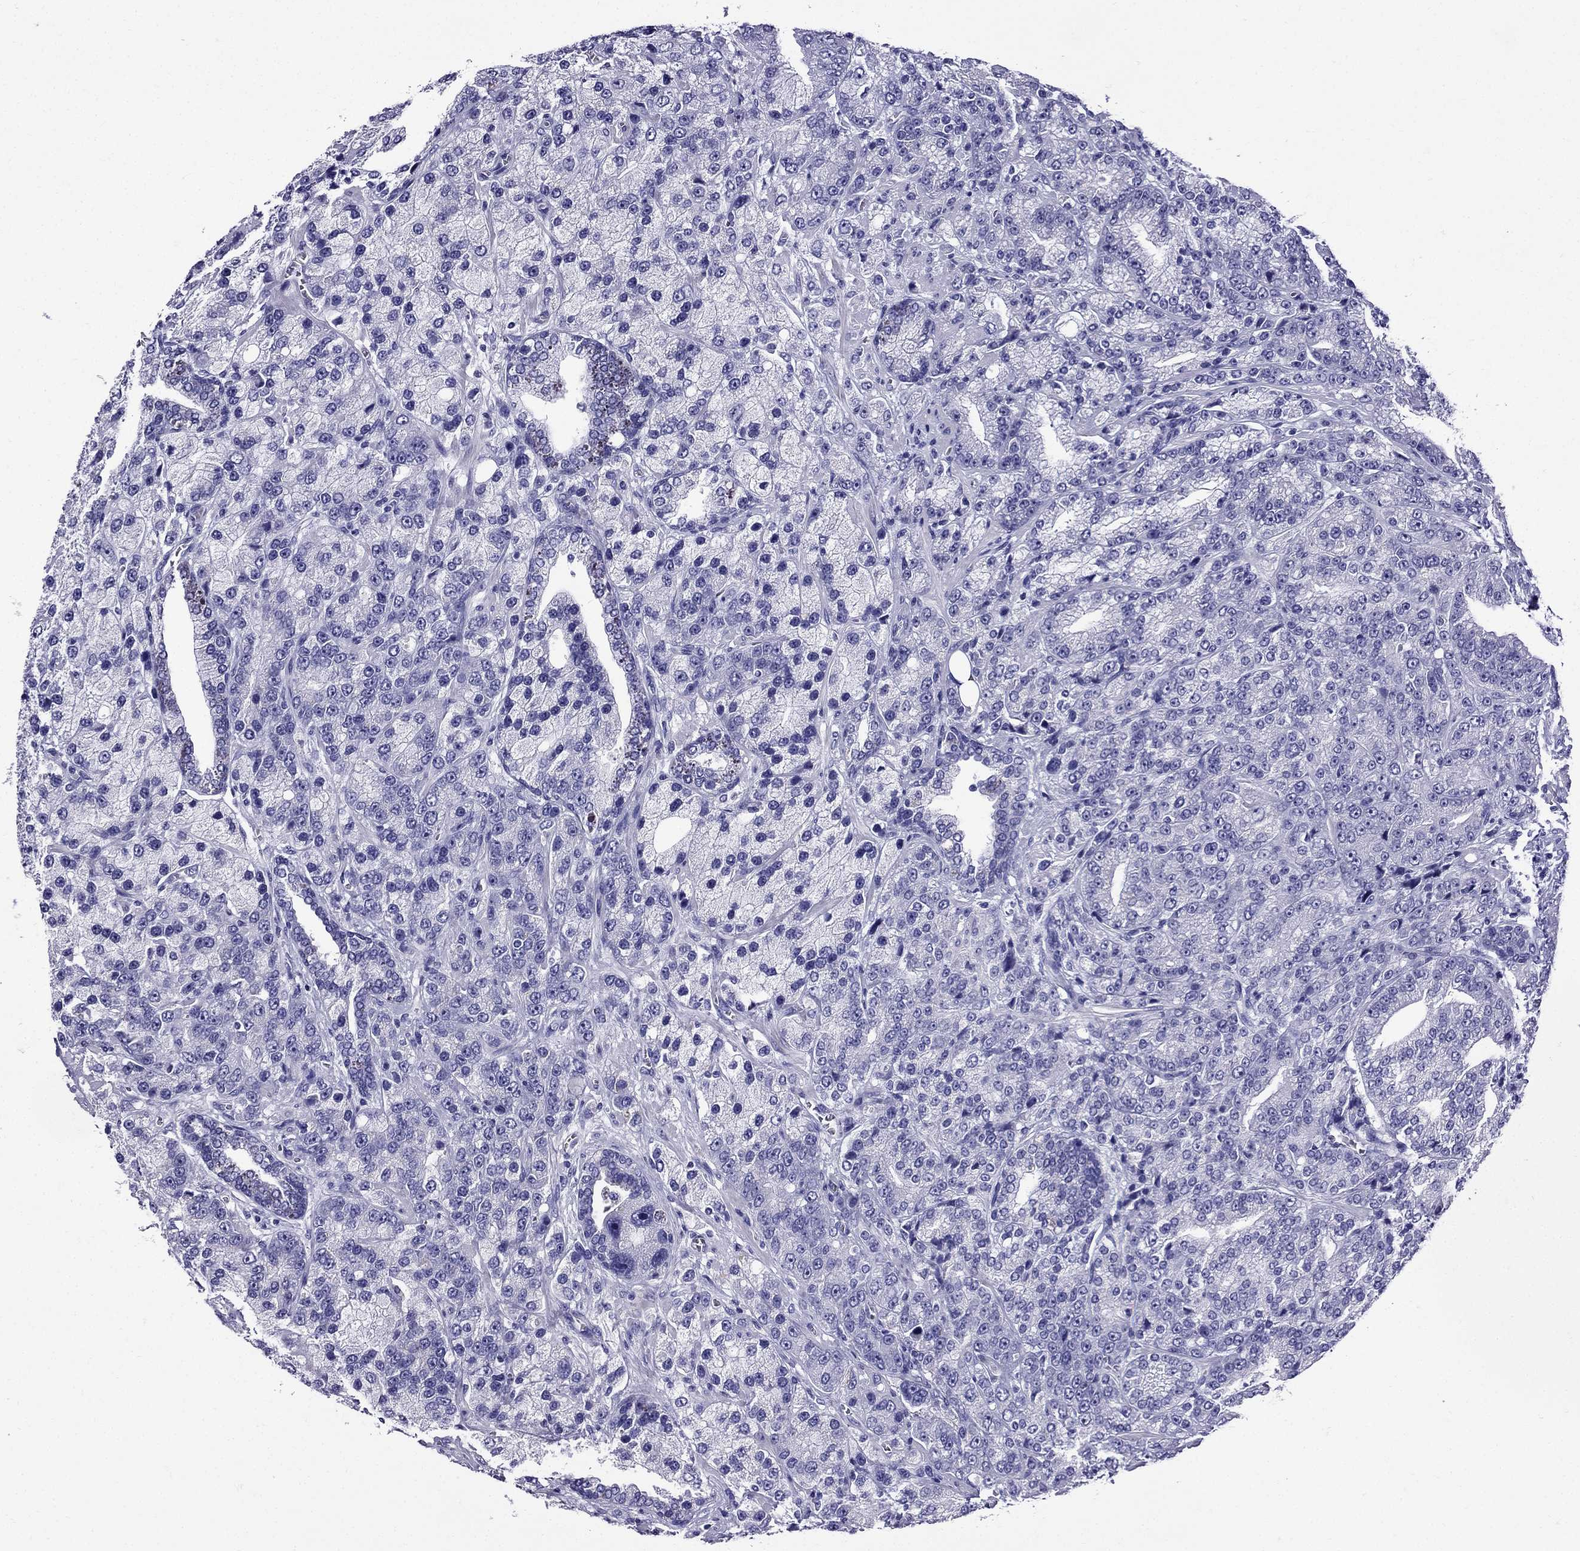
{"staining": {"intensity": "negative", "quantity": "none", "location": "none"}, "tissue": "prostate cancer", "cell_type": "Tumor cells", "image_type": "cancer", "snomed": [{"axis": "morphology", "description": "Adenocarcinoma, NOS"}, {"axis": "topography", "description": "Prostate"}], "caption": "There is no significant staining in tumor cells of adenocarcinoma (prostate).", "gene": "ERC2", "patient": {"sex": "male", "age": 63}}